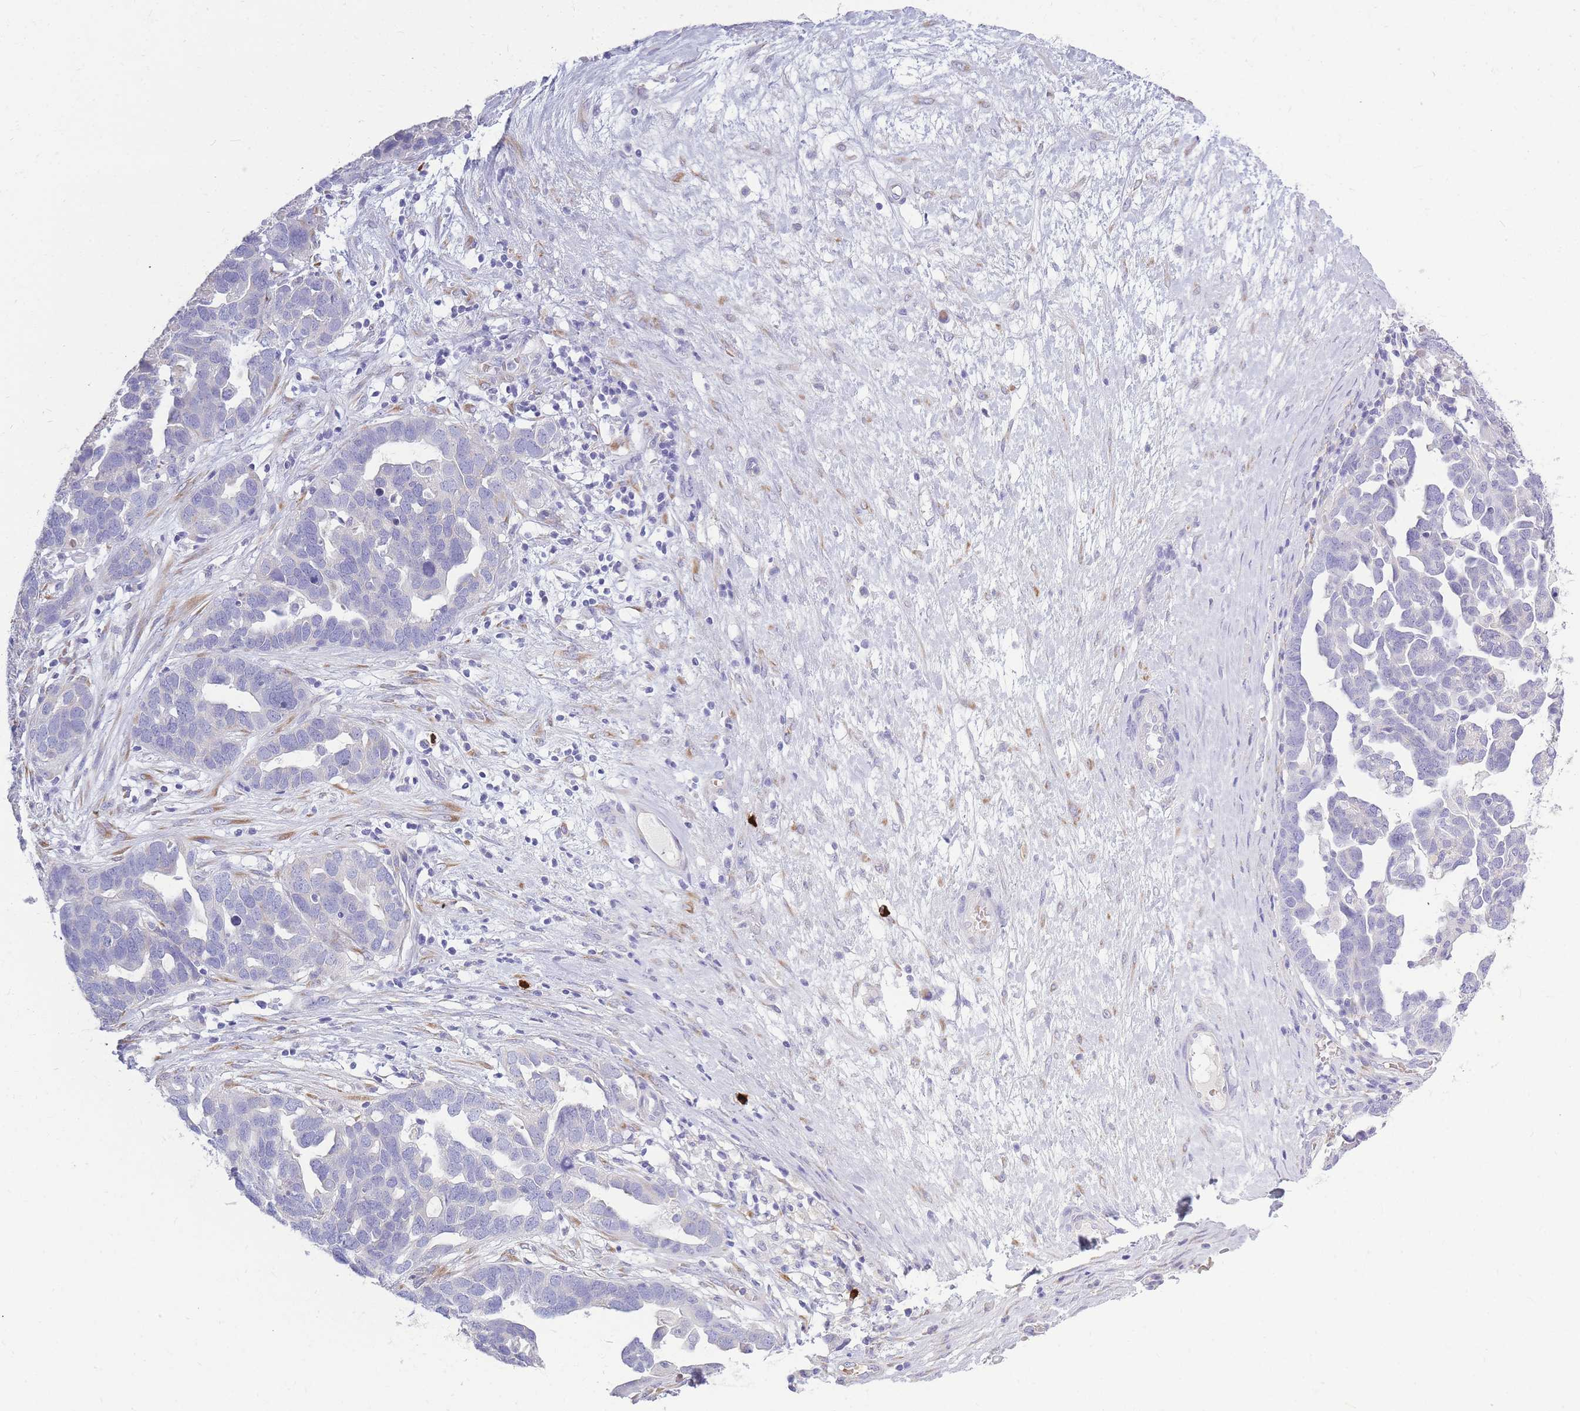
{"staining": {"intensity": "negative", "quantity": "none", "location": "none"}, "tissue": "ovarian cancer", "cell_type": "Tumor cells", "image_type": "cancer", "snomed": [{"axis": "morphology", "description": "Cystadenocarcinoma, serous, NOS"}, {"axis": "topography", "description": "Ovary"}], "caption": "Immunohistochemical staining of ovarian serous cystadenocarcinoma shows no significant staining in tumor cells.", "gene": "TPSD1", "patient": {"sex": "female", "age": 54}}